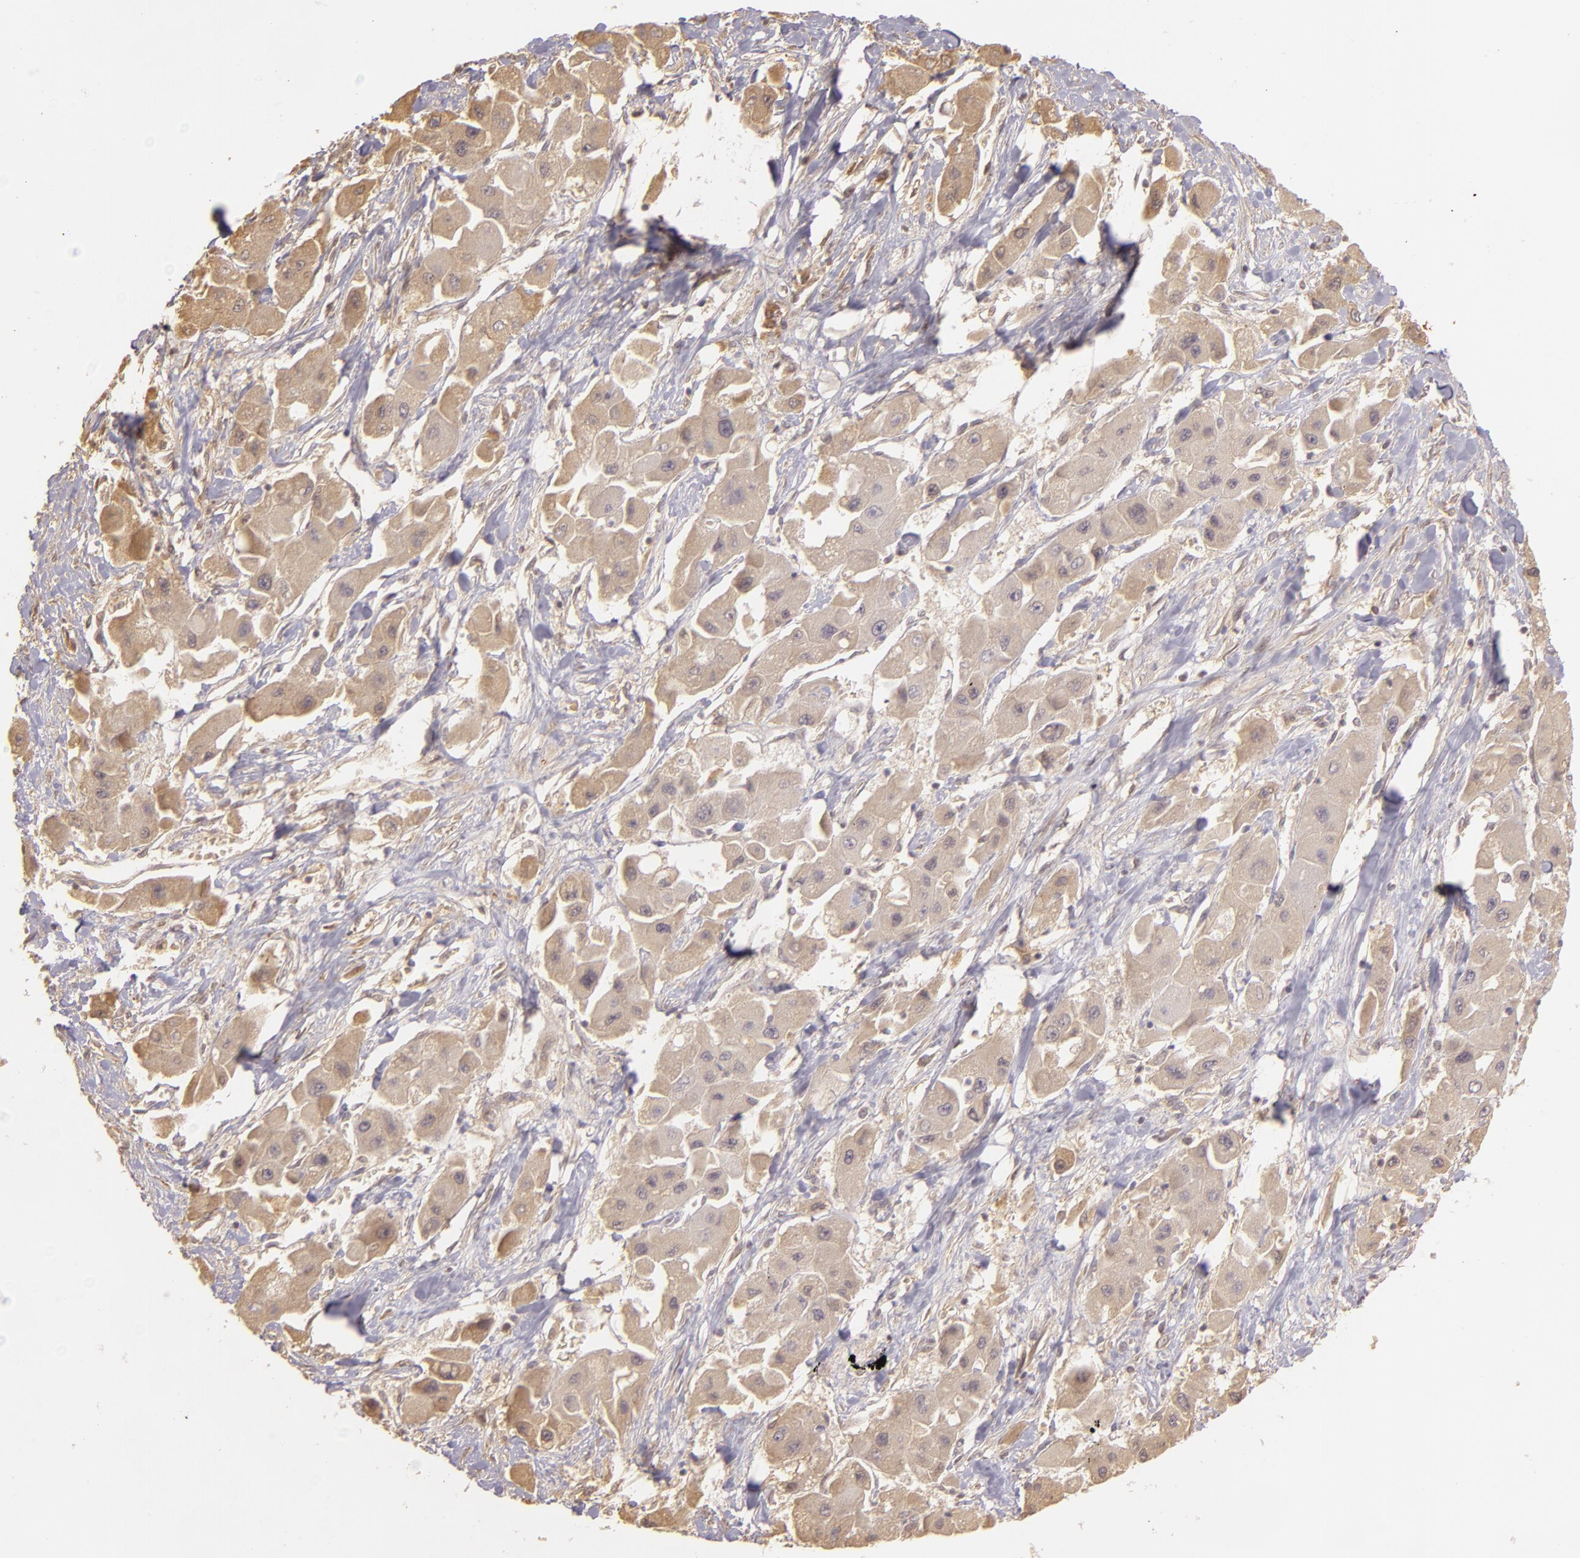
{"staining": {"intensity": "weak", "quantity": ">75%", "location": "cytoplasmic/membranous"}, "tissue": "liver cancer", "cell_type": "Tumor cells", "image_type": "cancer", "snomed": [{"axis": "morphology", "description": "Carcinoma, Hepatocellular, NOS"}, {"axis": "topography", "description": "Liver"}], "caption": "A photomicrograph of liver hepatocellular carcinoma stained for a protein reveals weak cytoplasmic/membranous brown staining in tumor cells.", "gene": "CD59", "patient": {"sex": "male", "age": 24}}